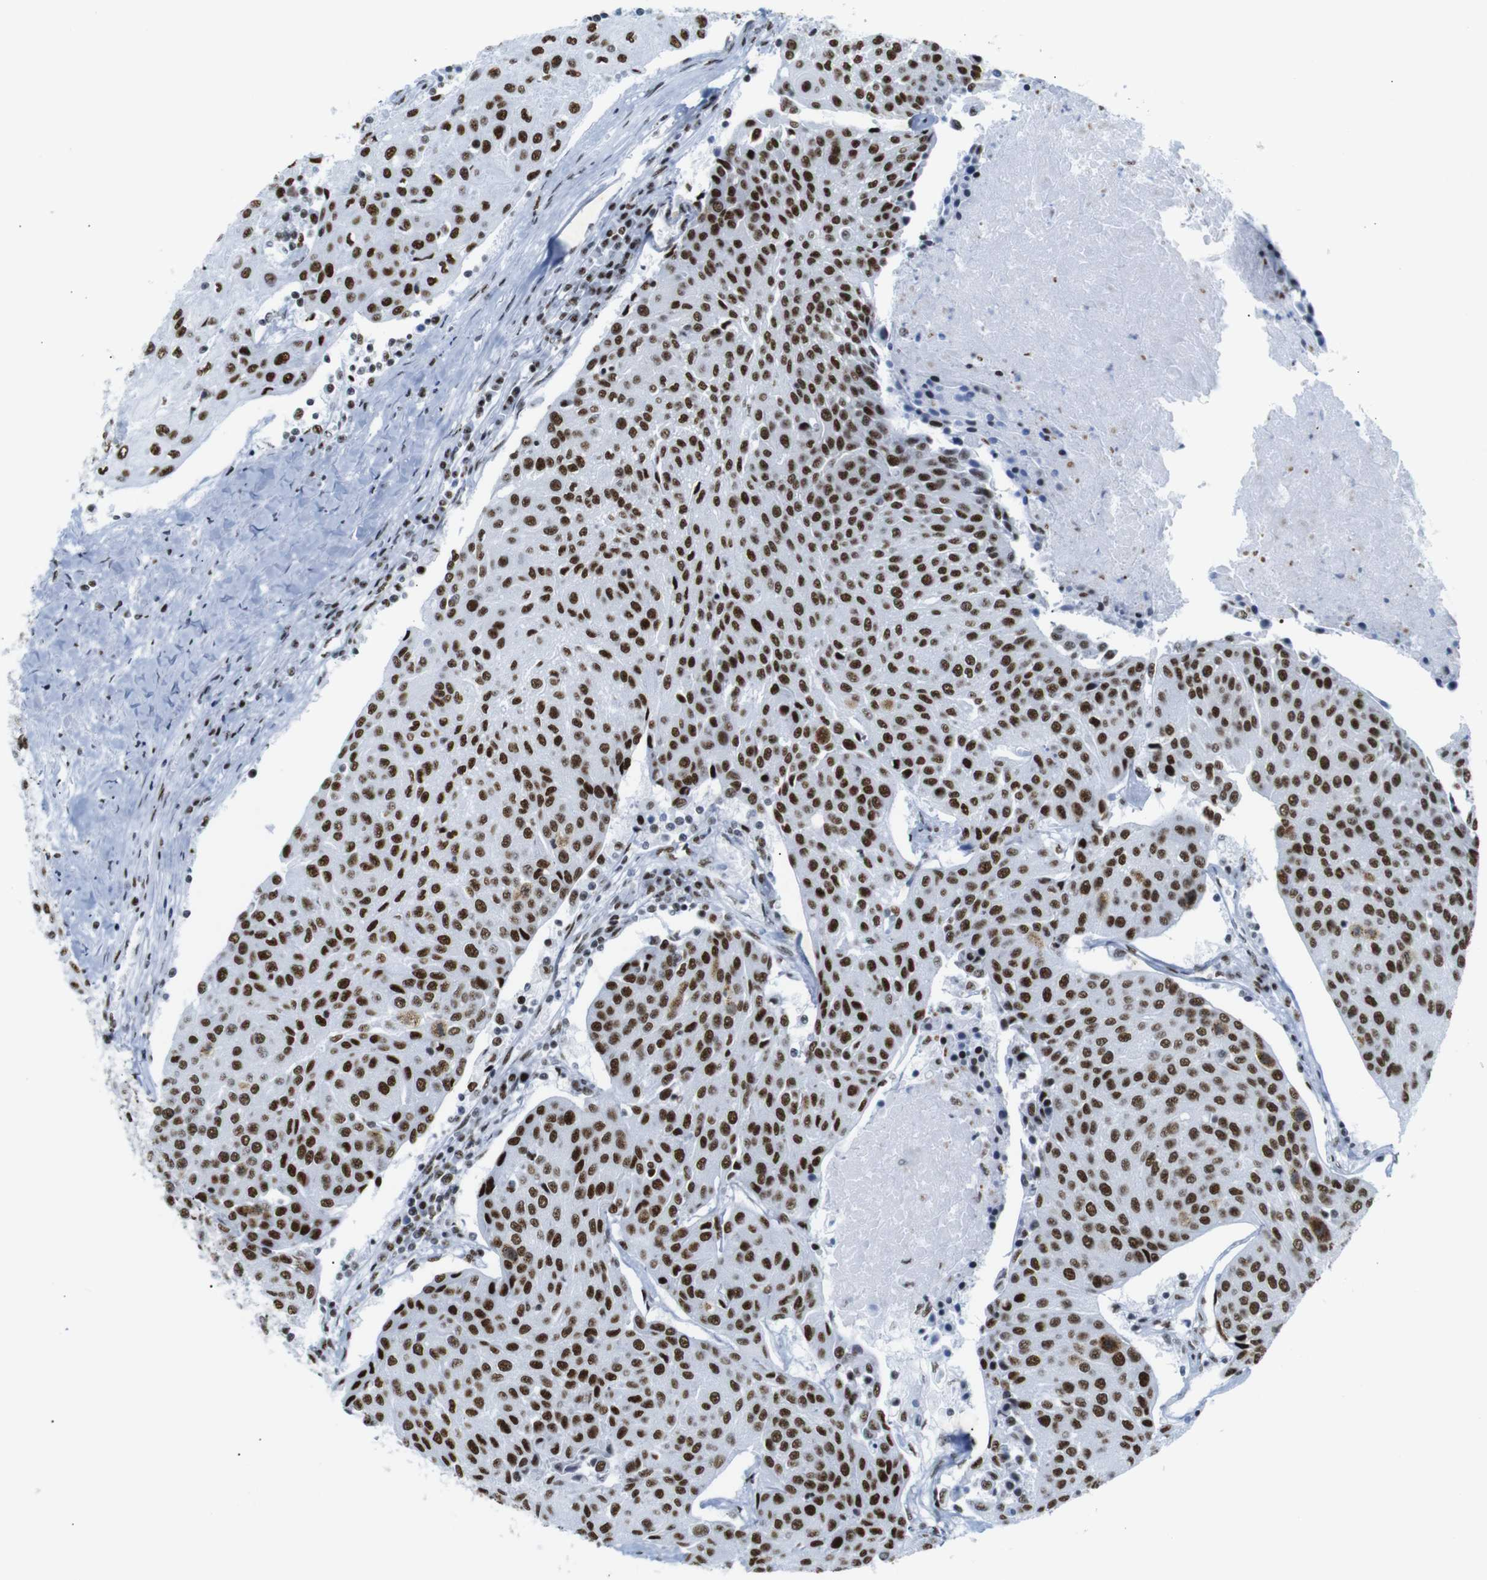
{"staining": {"intensity": "strong", "quantity": ">75%", "location": "nuclear"}, "tissue": "urothelial cancer", "cell_type": "Tumor cells", "image_type": "cancer", "snomed": [{"axis": "morphology", "description": "Urothelial carcinoma, High grade"}, {"axis": "topography", "description": "Urinary bladder"}], "caption": "Human high-grade urothelial carcinoma stained with a brown dye displays strong nuclear positive staining in about >75% of tumor cells.", "gene": "TRA2B", "patient": {"sex": "female", "age": 85}}